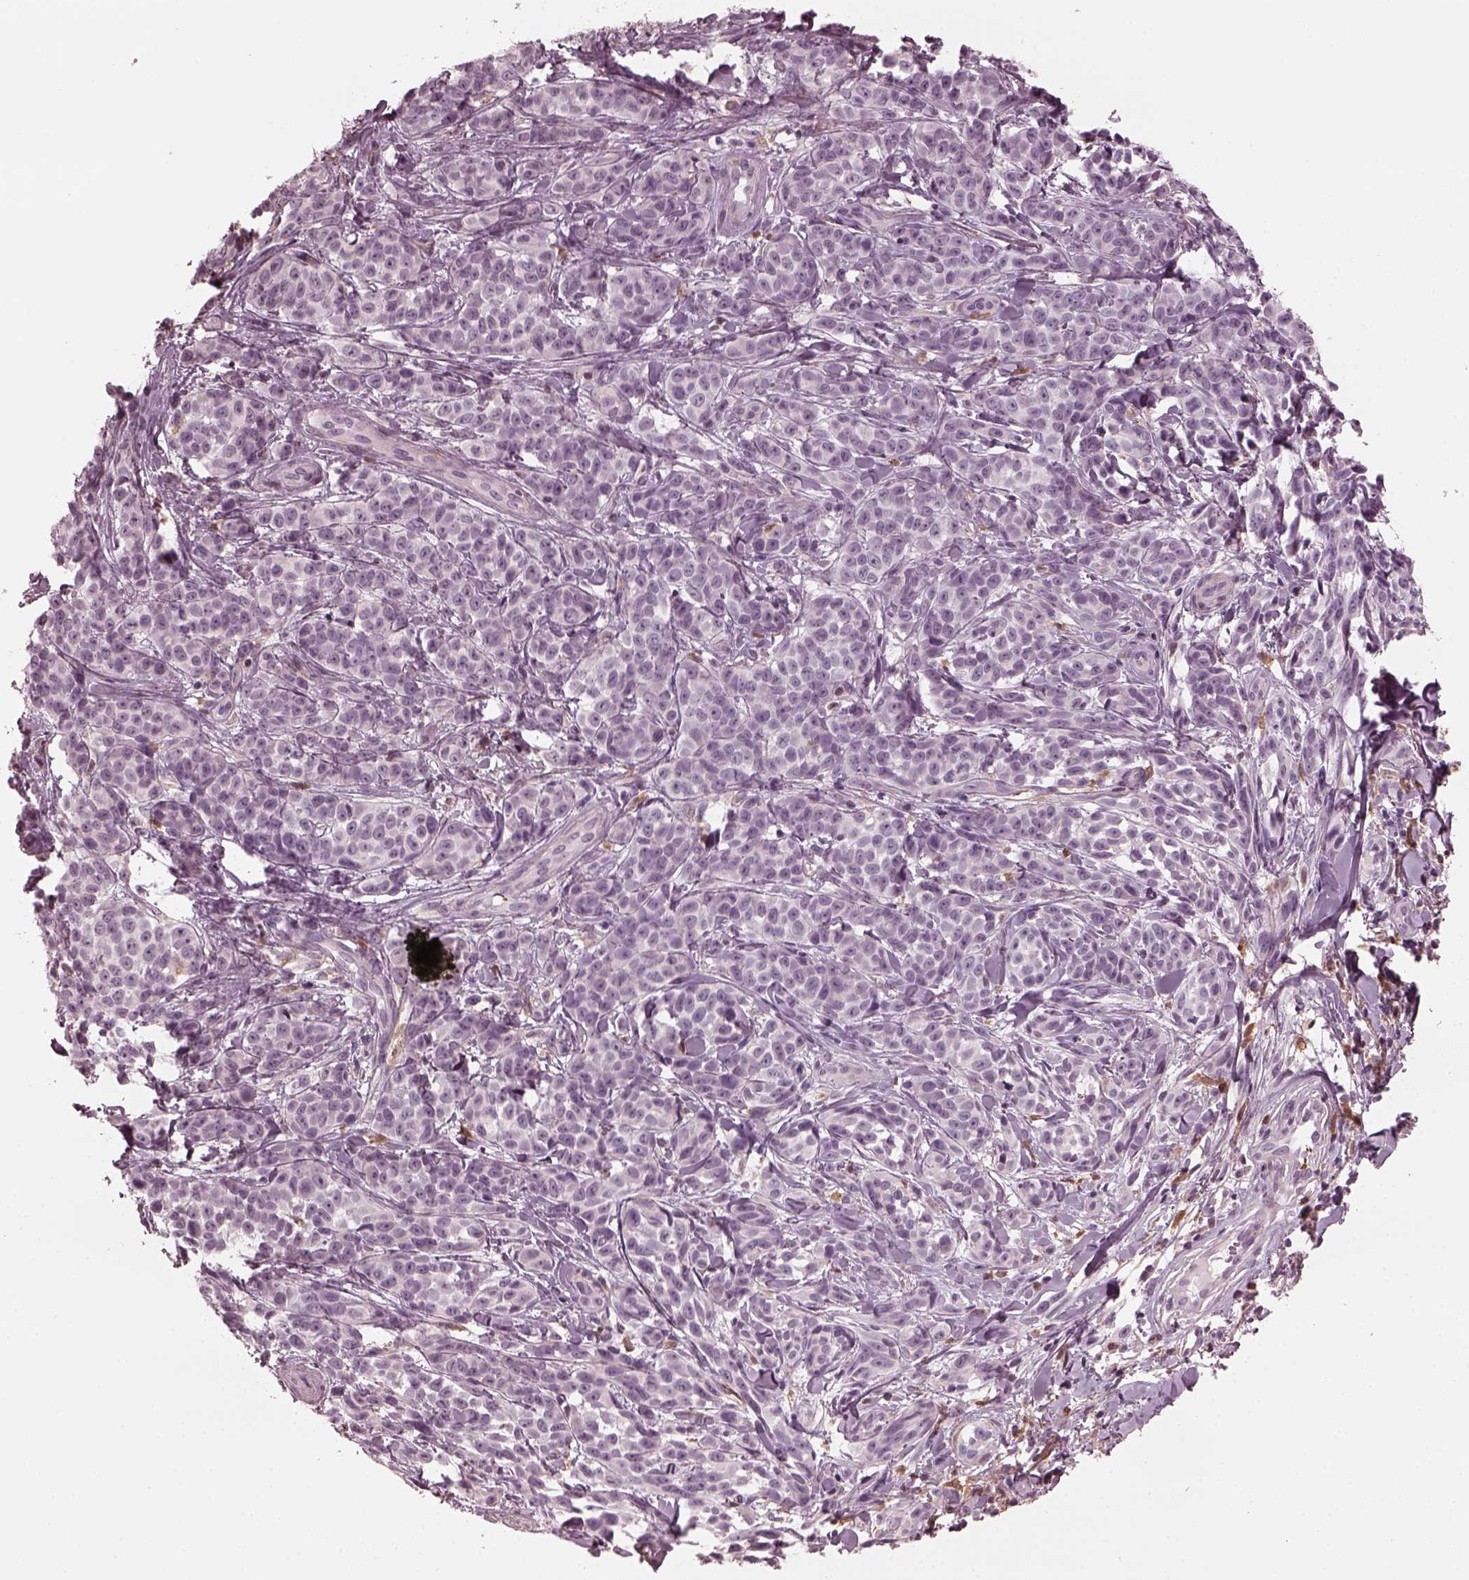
{"staining": {"intensity": "negative", "quantity": "none", "location": "none"}, "tissue": "melanoma", "cell_type": "Tumor cells", "image_type": "cancer", "snomed": [{"axis": "morphology", "description": "Malignant melanoma, NOS"}, {"axis": "topography", "description": "Skin"}], "caption": "Tumor cells are negative for brown protein staining in malignant melanoma. Brightfield microscopy of immunohistochemistry stained with DAB (brown) and hematoxylin (blue), captured at high magnification.", "gene": "PSTPIP2", "patient": {"sex": "female", "age": 88}}